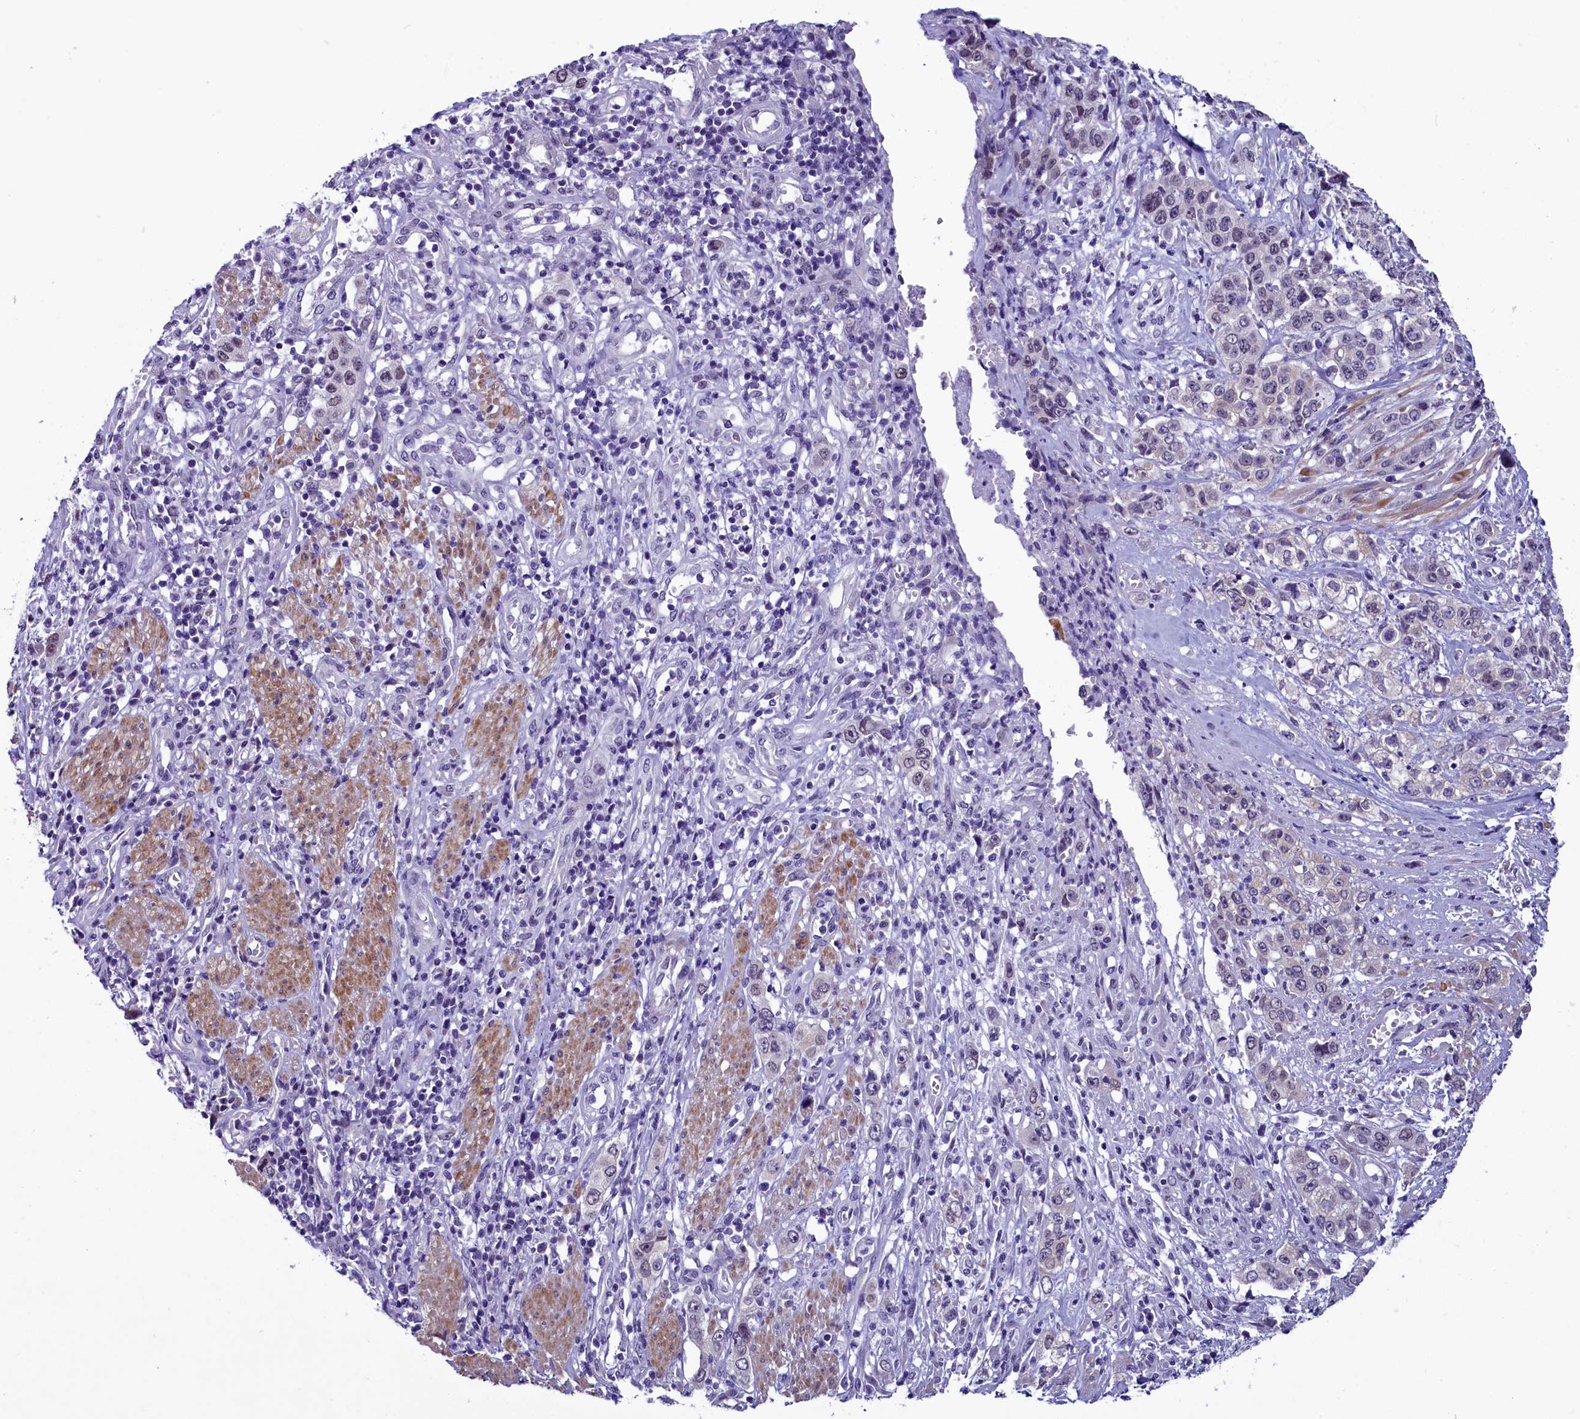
{"staining": {"intensity": "negative", "quantity": "none", "location": "none"}, "tissue": "stomach cancer", "cell_type": "Tumor cells", "image_type": "cancer", "snomed": [{"axis": "morphology", "description": "Adenocarcinoma, NOS"}, {"axis": "topography", "description": "Stomach, upper"}], "caption": "This image is of stomach adenocarcinoma stained with immunohistochemistry to label a protein in brown with the nuclei are counter-stained blue. There is no expression in tumor cells. (Immunohistochemistry (ihc), brightfield microscopy, high magnification).", "gene": "SCD5", "patient": {"sex": "male", "age": 62}}